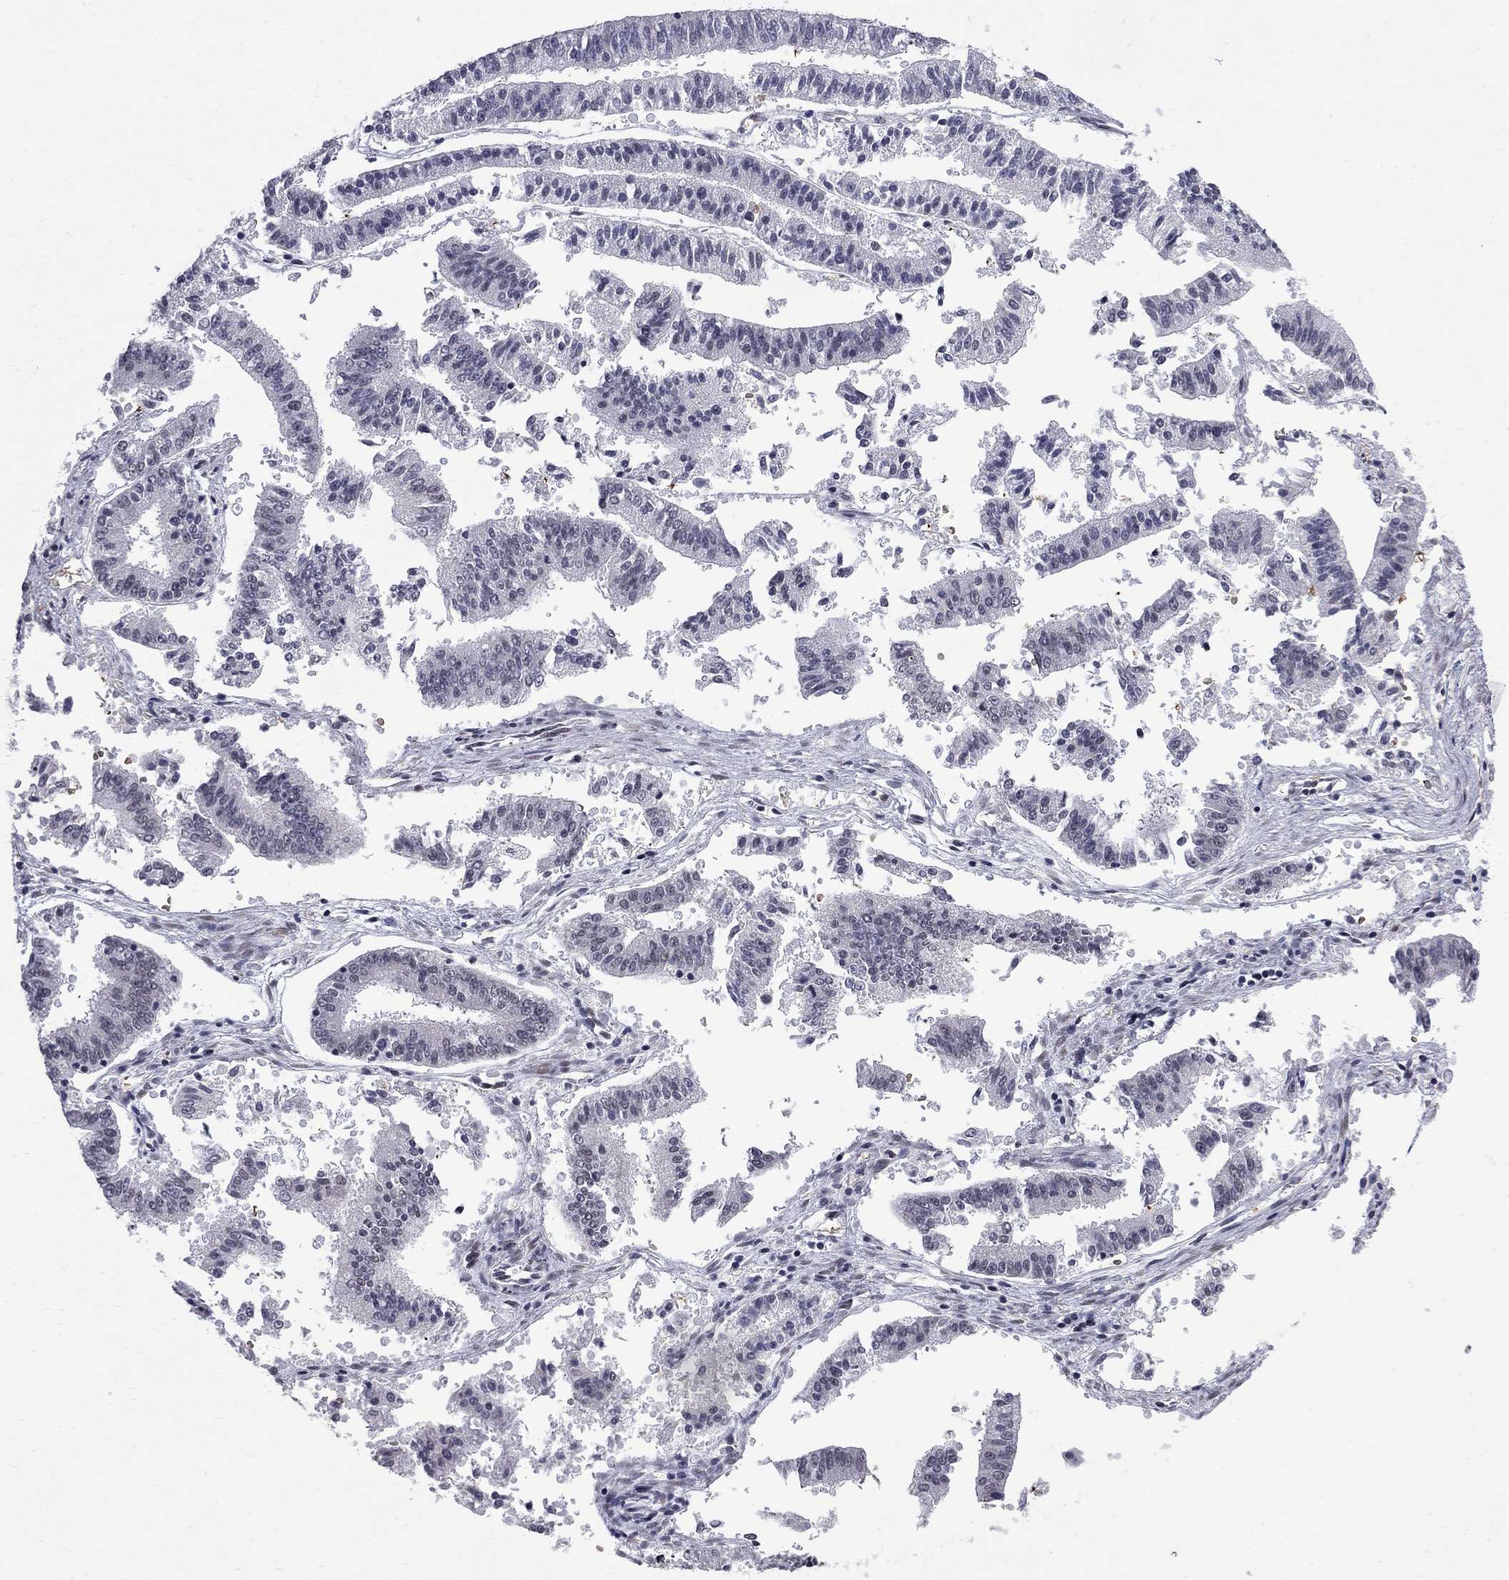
{"staining": {"intensity": "negative", "quantity": "none", "location": "none"}, "tissue": "endometrial cancer", "cell_type": "Tumor cells", "image_type": "cancer", "snomed": [{"axis": "morphology", "description": "Adenocarcinoma, NOS"}, {"axis": "topography", "description": "Endometrium"}], "caption": "Endometrial cancer was stained to show a protein in brown. There is no significant staining in tumor cells. (DAB (3,3'-diaminobenzidine) immunohistochemistry (IHC), high magnification).", "gene": "ZBTB47", "patient": {"sex": "female", "age": 66}}